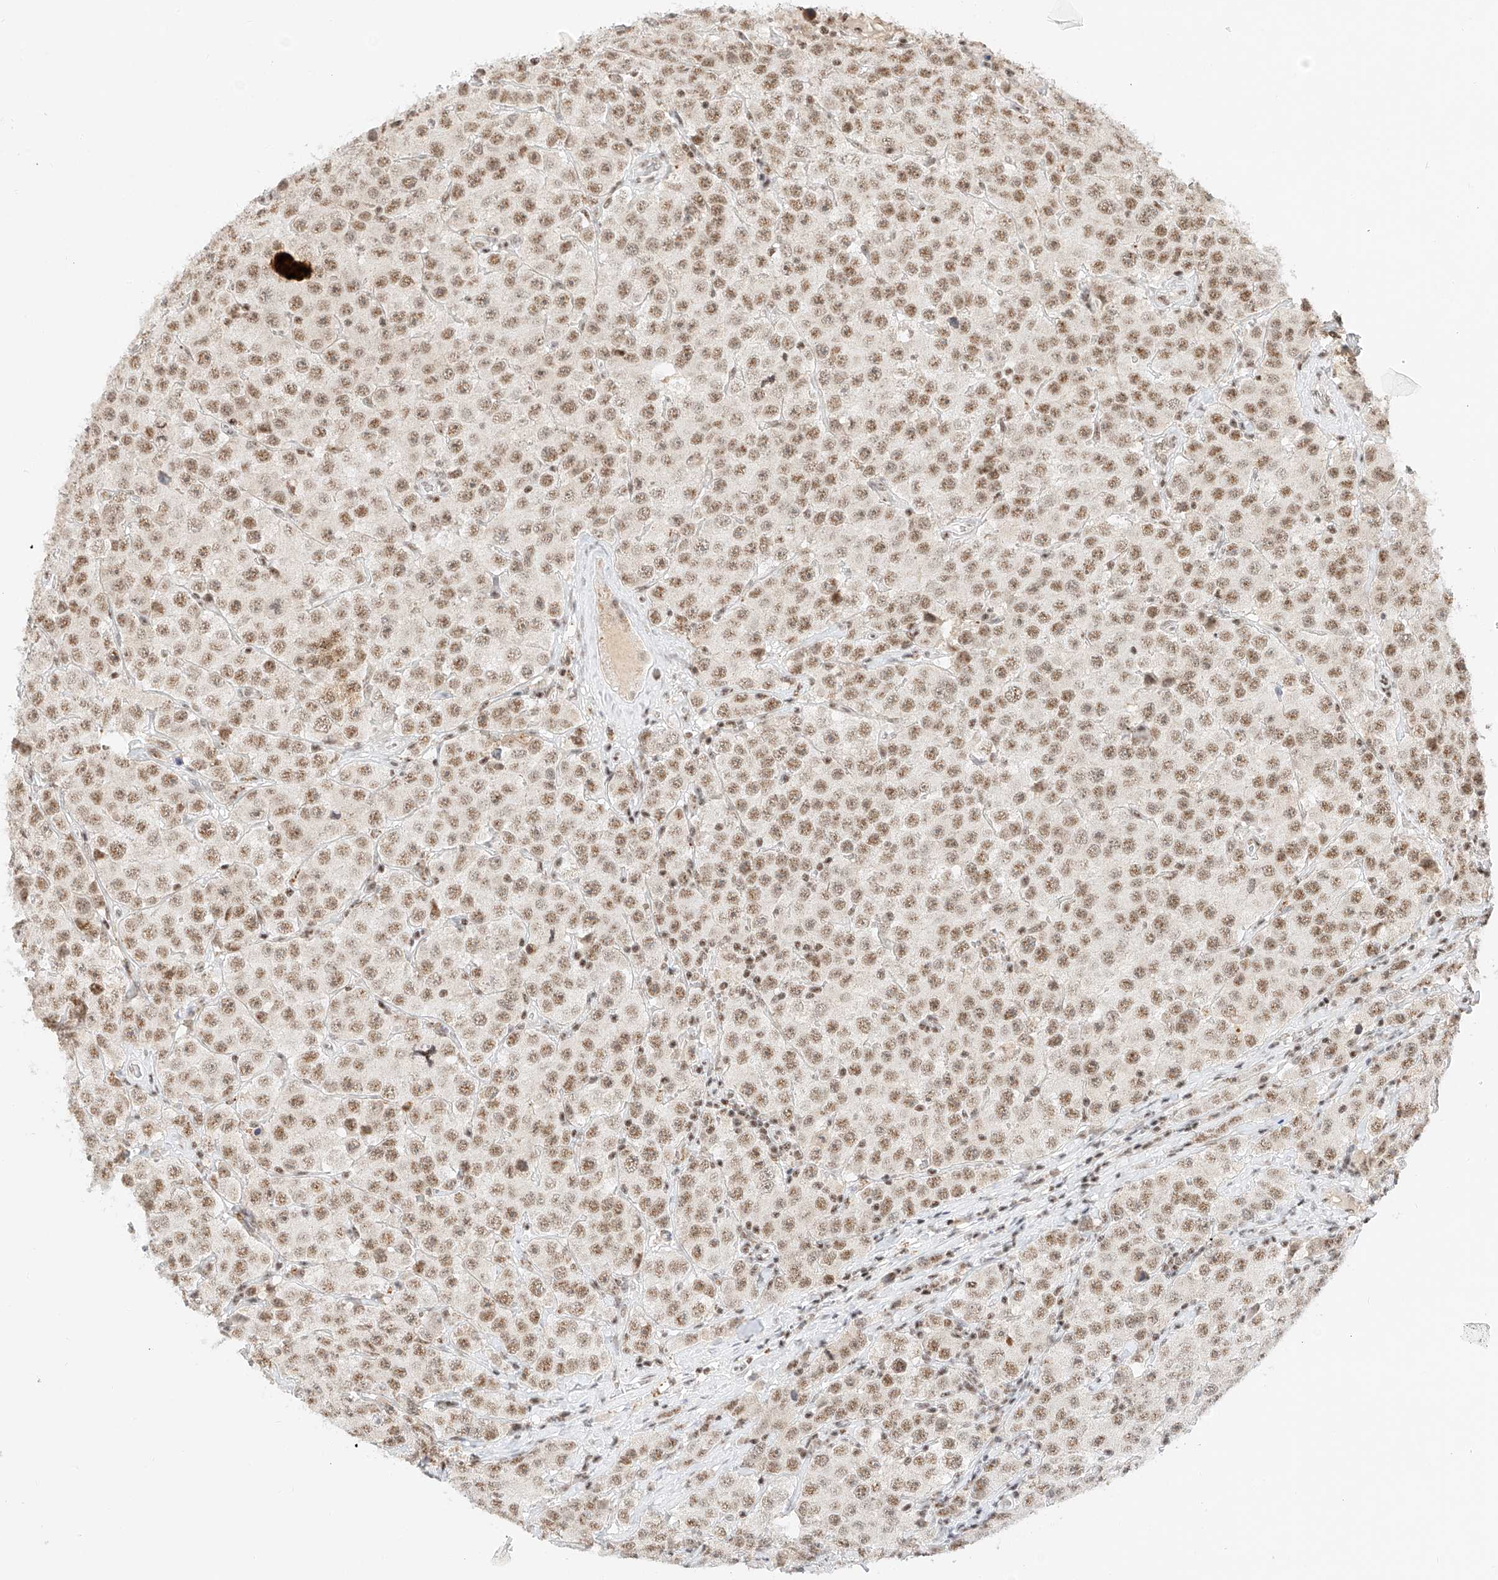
{"staining": {"intensity": "moderate", "quantity": ">75%", "location": "nuclear"}, "tissue": "testis cancer", "cell_type": "Tumor cells", "image_type": "cancer", "snomed": [{"axis": "morphology", "description": "Seminoma, NOS"}, {"axis": "topography", "description": "Testis"}], "caption": "Brown immunohistochemical staining in testis cancer shows moderate nuclear staining in approximately >75% of tumor cells.", "gene": "NRF1", "patient": {"sex": "male", "age": 28}}